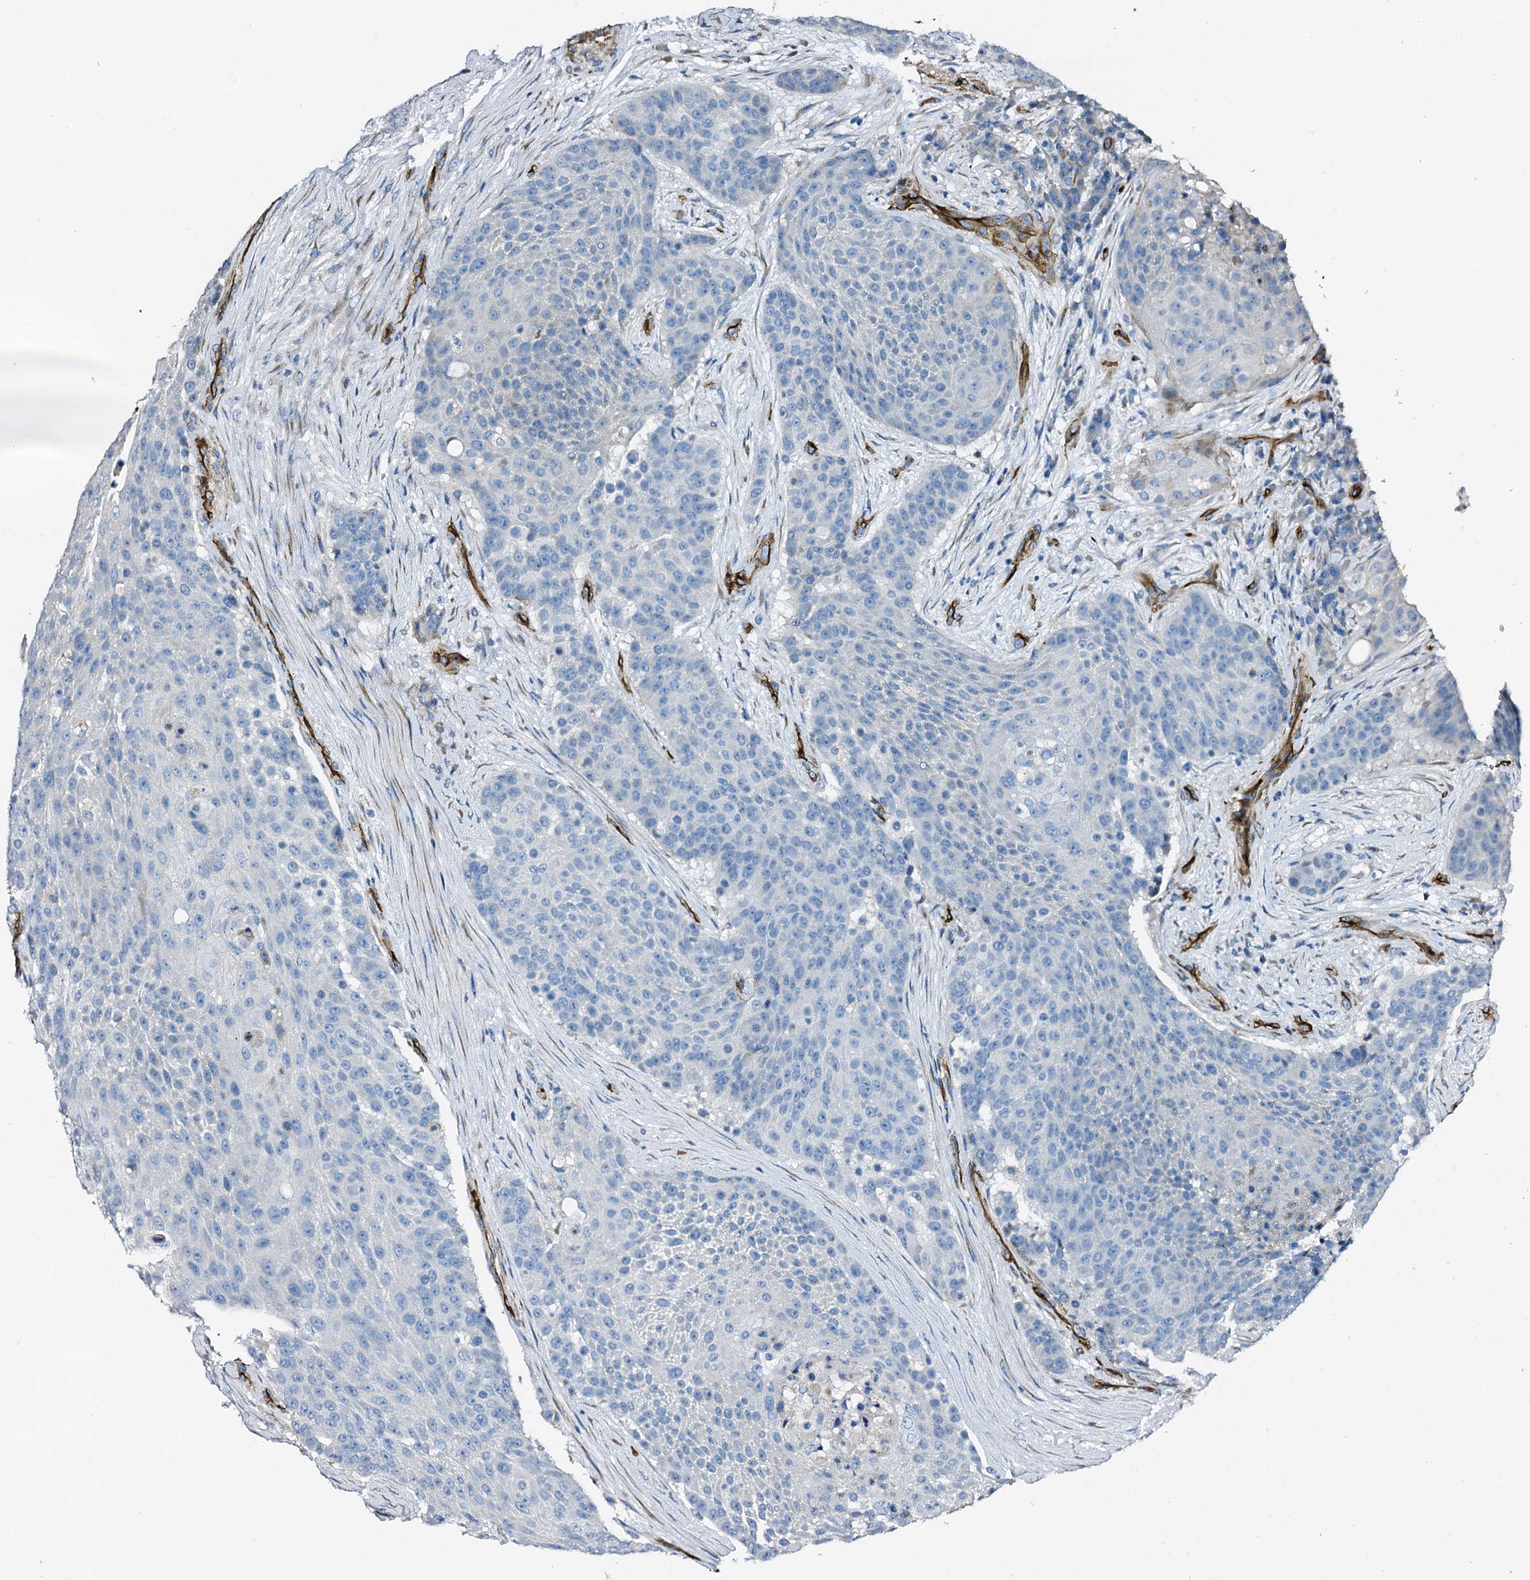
{"staining": {"intensity": "negative", "quantity": "none", "location": "none"}, "tissue": "urothelial cancer", "cell_type": "Tumor cells", "image_type": "cancer", "snomed": [{"axis": "morphology", "description": "Urothelial carcinoma, High grade"}, {"axis": "topography", "description": "Urinary bladder"}], "caption": "Immunohistochemical staining of human high-grade urothelial carcinoma shows no significant expression in tumor cells.", "gene": "DBX1", "patient": {"sex": "female", "age": 63}}